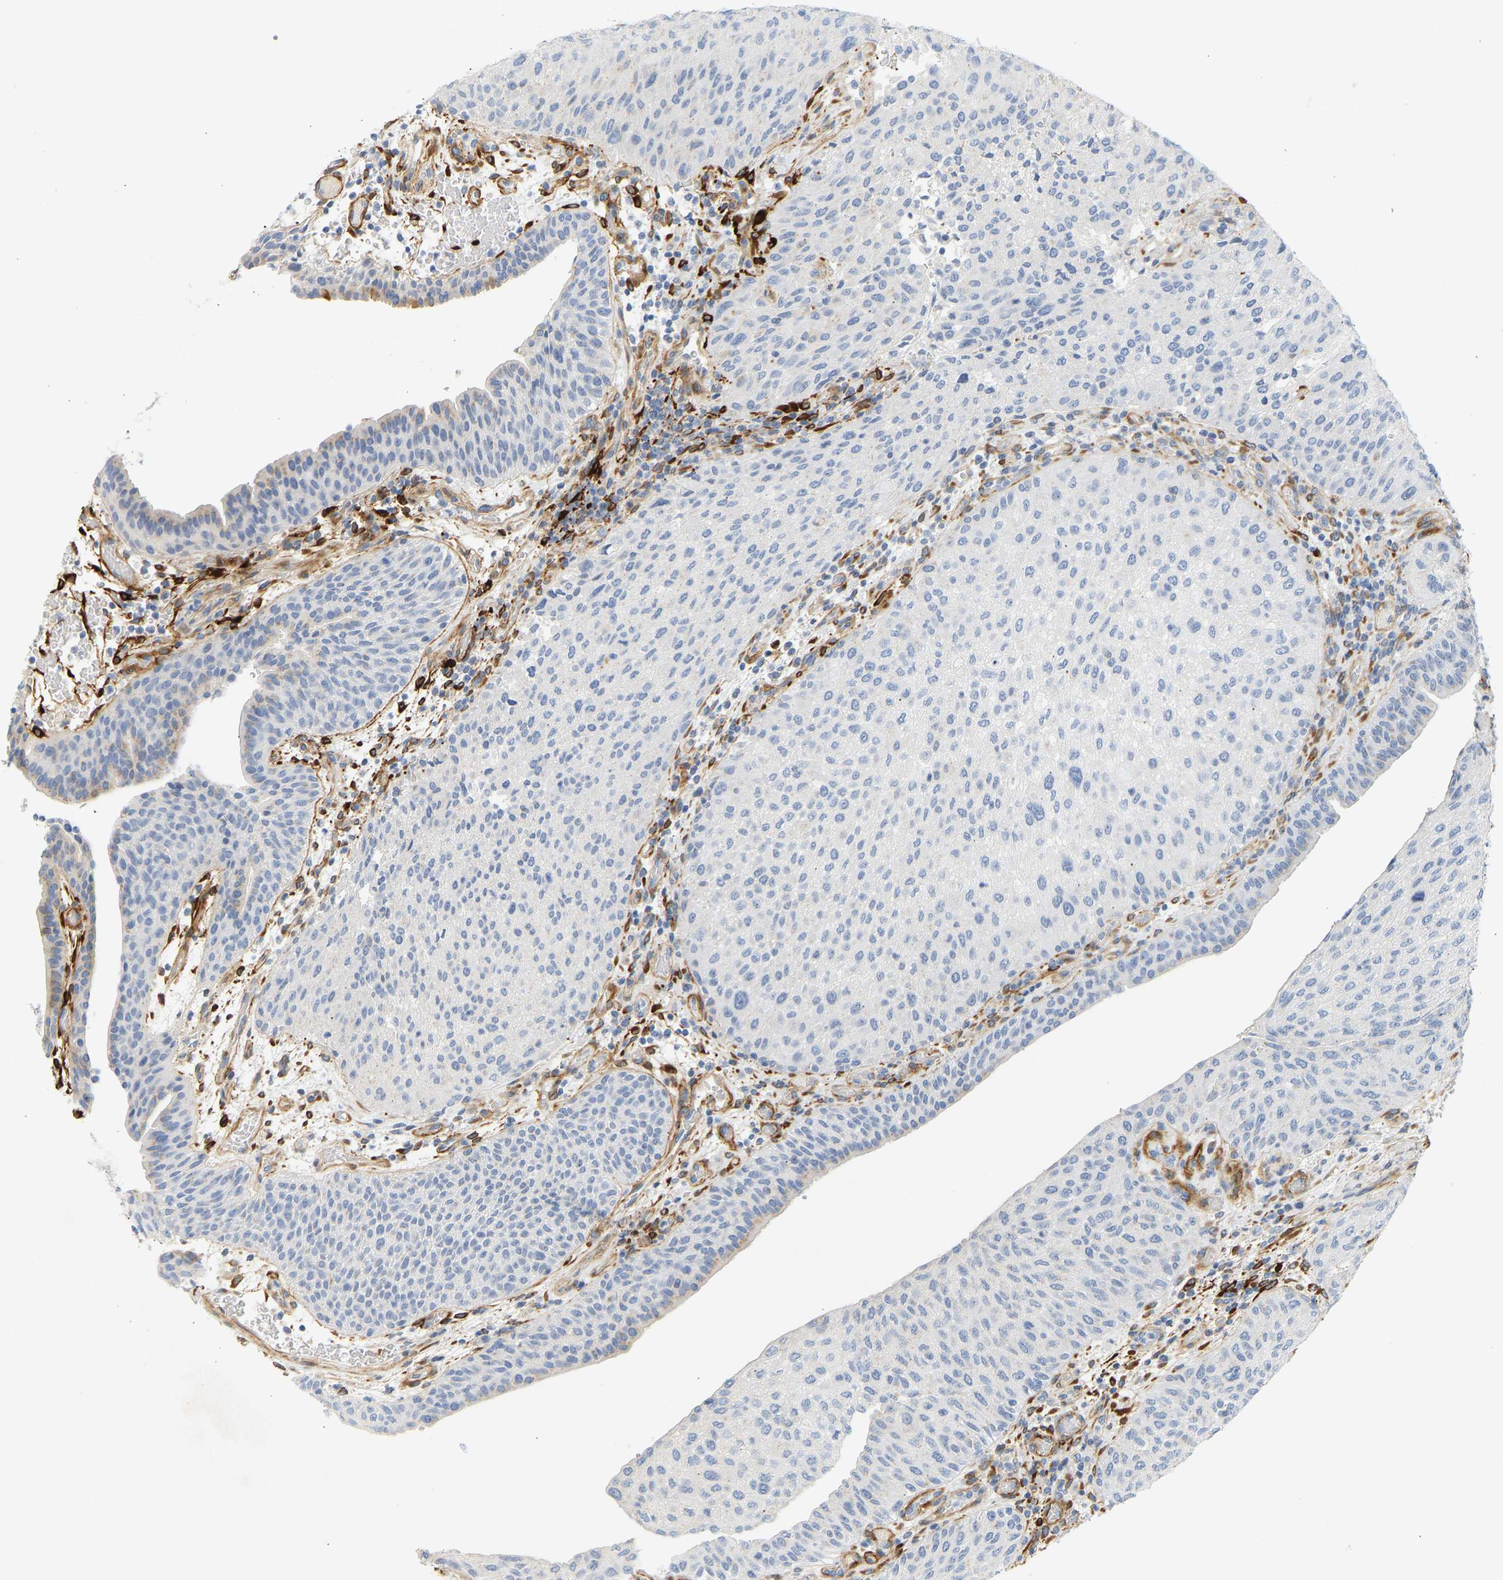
{"staining": {"intensity": "negative", "quantity": "none", "location": "none"}, "tissue": "urothelial cancer", "cell_type": "Tumor cells", "image_type": "cancer", "snomed": [{"axis": "morphology", "description": "Urothelial carcinoma, Low grade"}, {"axis": "morphology", "description": "Urothelial carcinoma, High grade"}, {"axis": "topography", "description": "Urinary bladder"}], "caption": "Immunohistochemical staining of human urothelial cancer shows no significant staining in tumor cells.", "gene": "SLC30A7", "patient": {"sex": "male", "age": 35}}